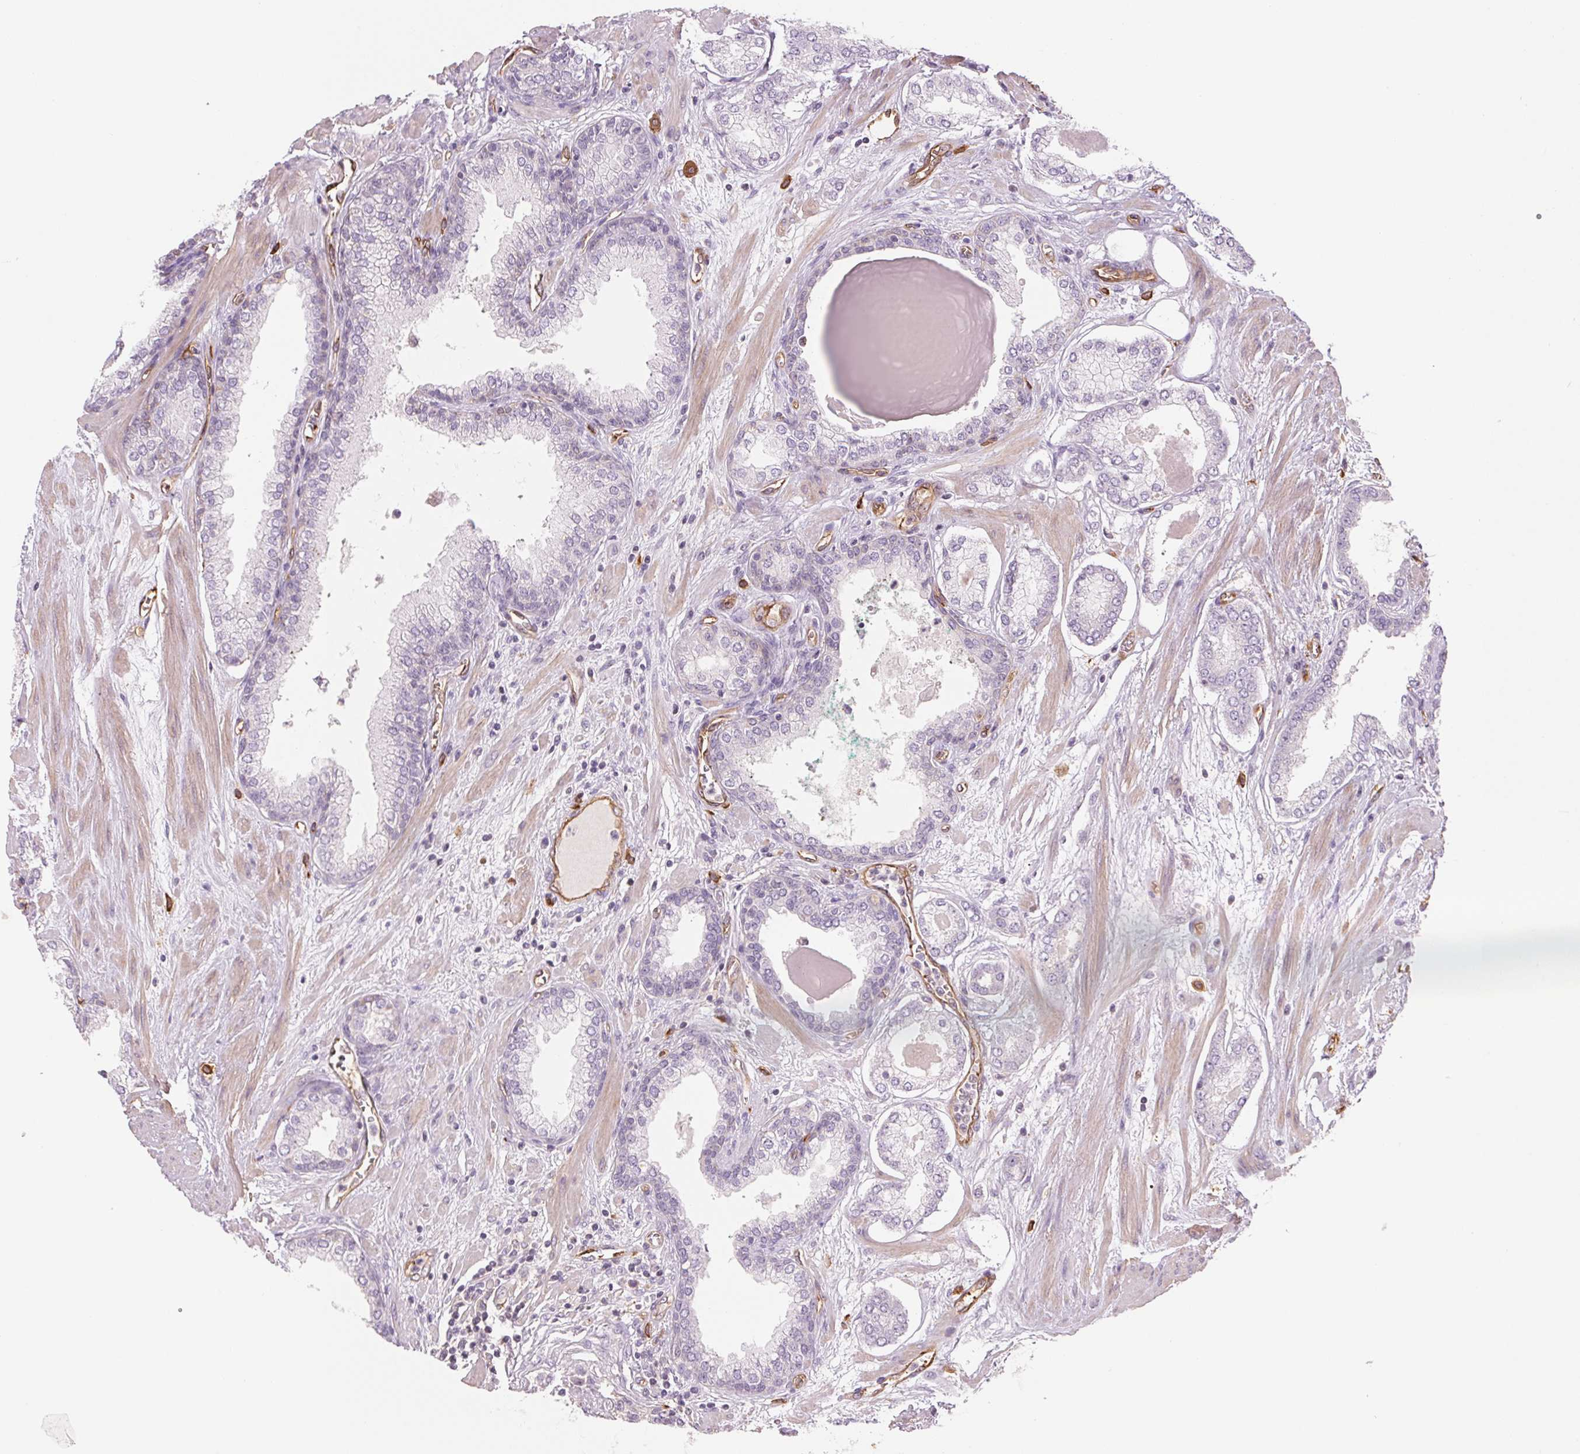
{"staining": {"intensity": "negative", "quantity": "none", "location": "none"}, "tissue": "prostate cancer", "cell_type": "Tumor cells", "image_type": "cancer", "snomed": [{"axis": "morphology", "description": "Adenocarcinoma, Low grade"}, {"axis": "topography", "description": "Prostate"}], "caption": "A micrograph of prostate low-grade adenocarcinoma stained for a protein reveals no brown staining in tumor cells.", "gene": "ANKRD13B", "patient": {"sex": "male", "age": 64}}